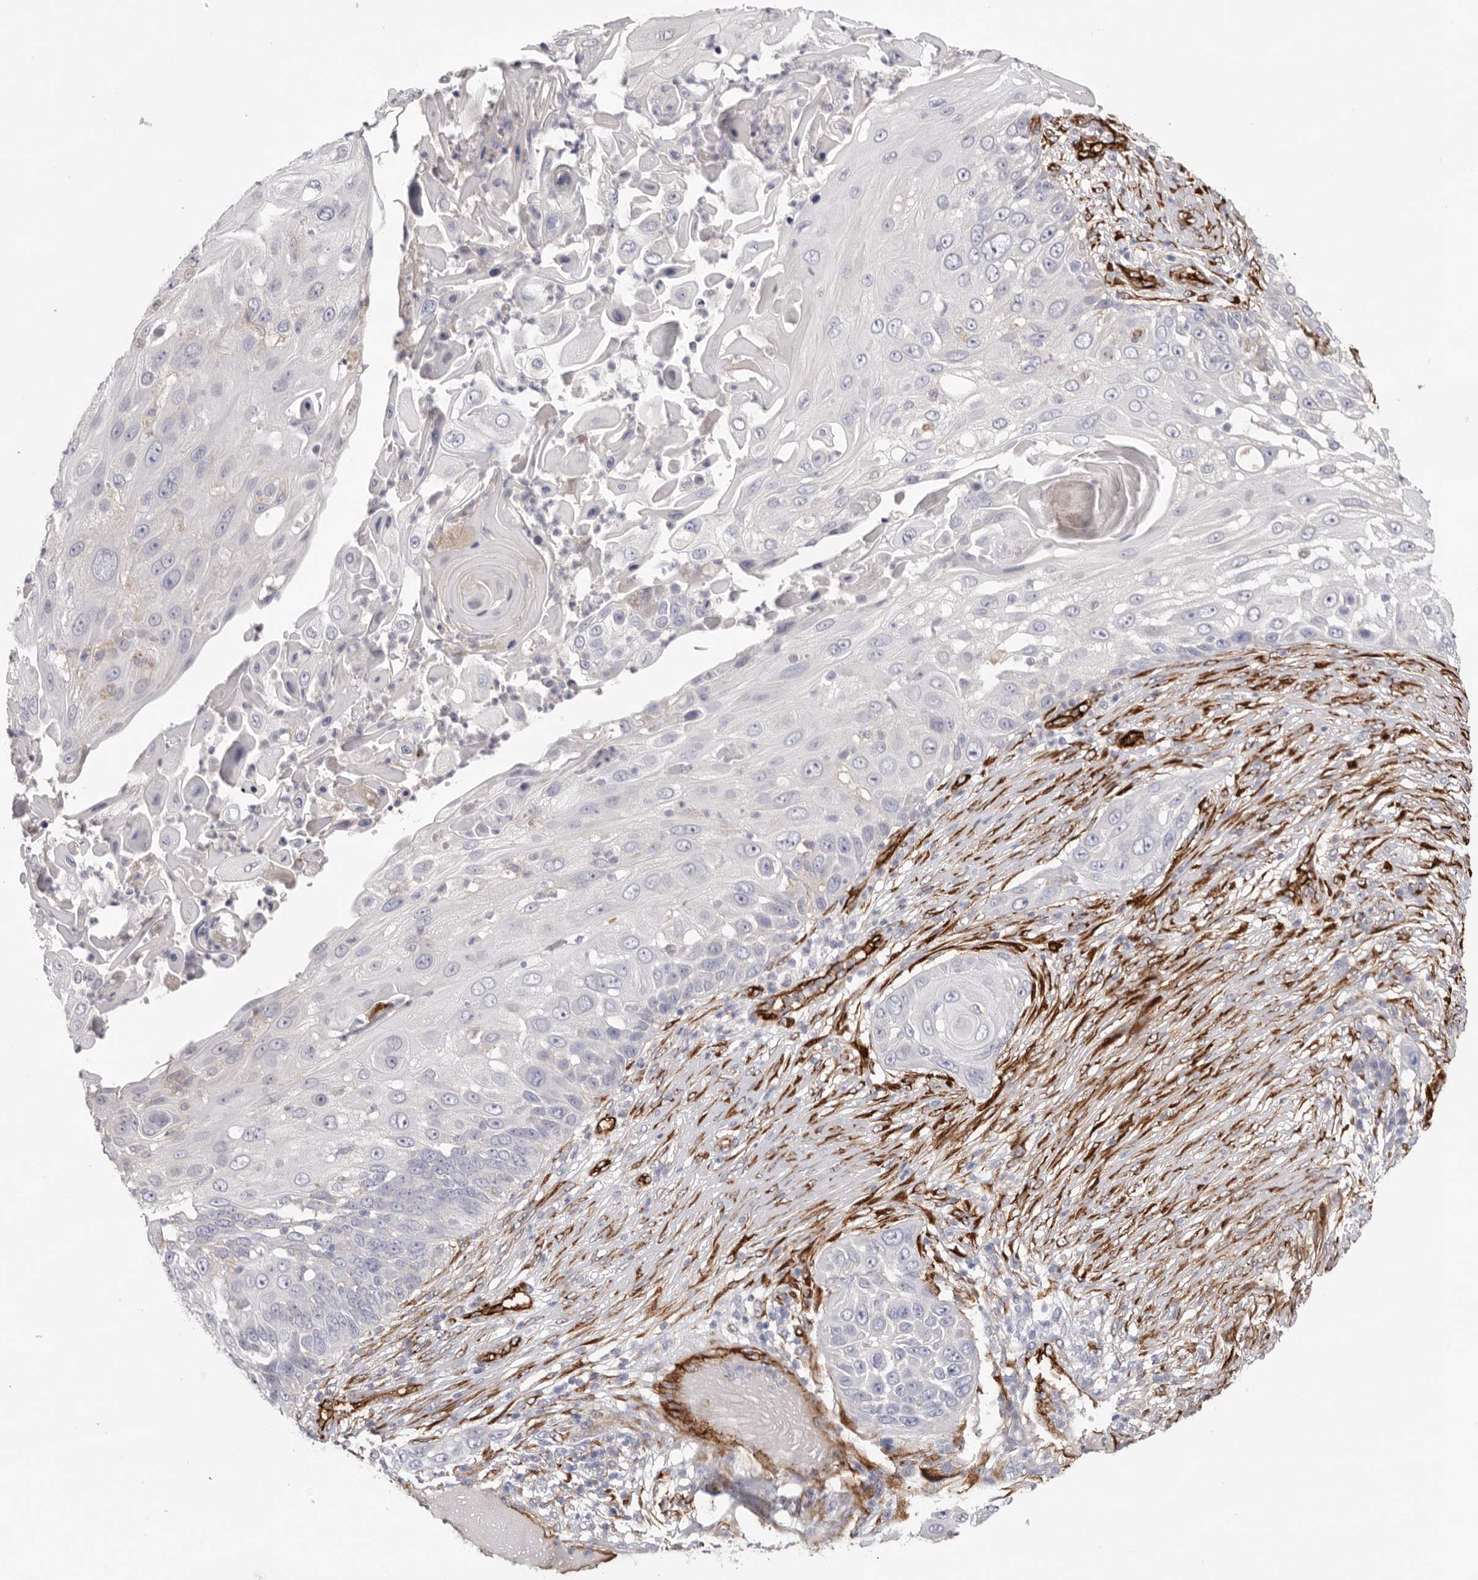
{"staining": {"intensity": "negative", "quantity": "none", "location": "none"}, "tissue": "skin cancer", "cell_type": "Tumor cells", "image_type": "cancer", "snomed": [{"axis": "morphology", "description": "Squamous cell carcinoma, NOS"}, {"axis": "topography", "description": "Skin"}], "caption": "DAB immunohistochemical staining of human skin squamous cell carcinoma reveals no significant staining in tumor cells.", "gene": "LRRC66", "patient": {"sex": "female", "age": 44}}